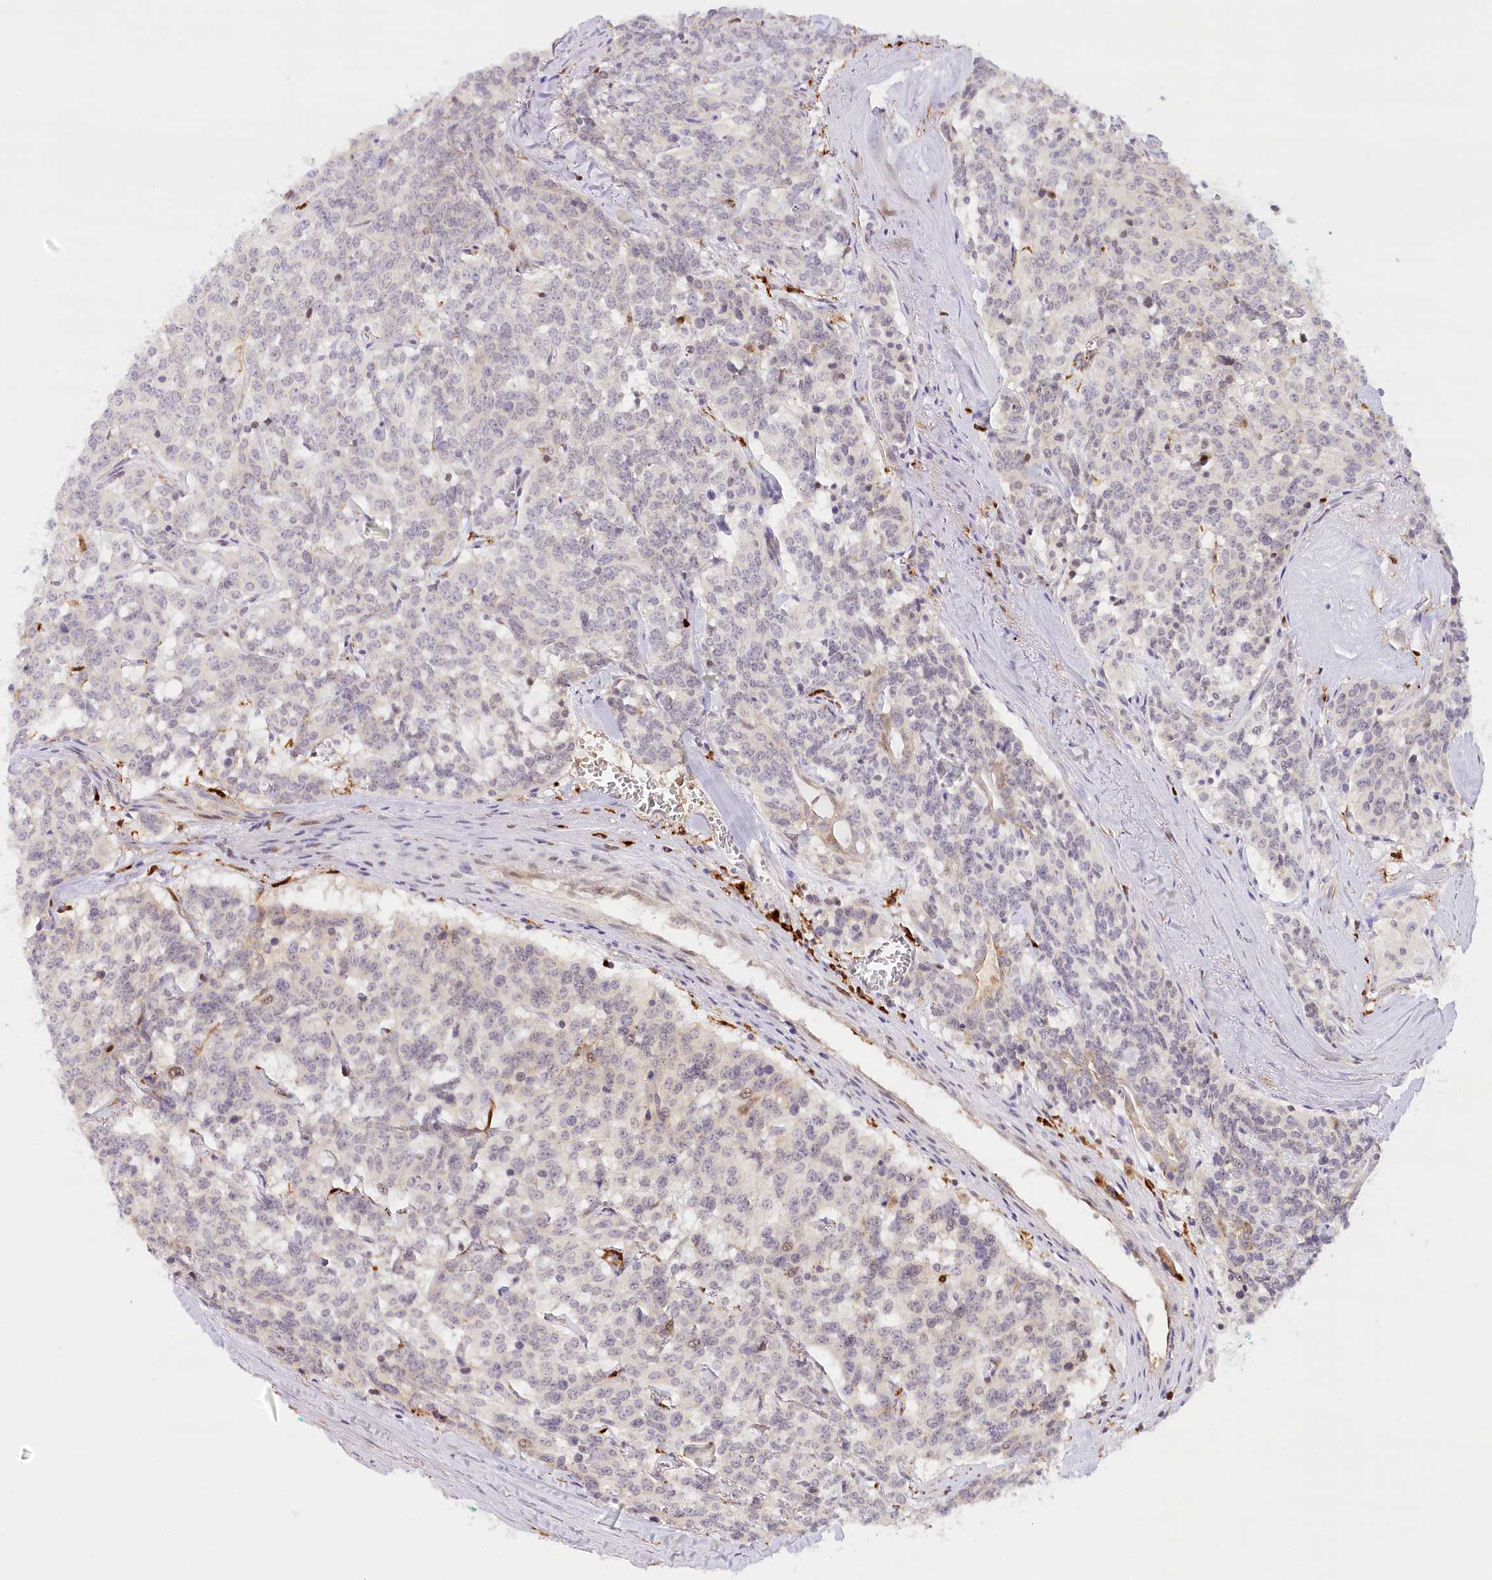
{"staining": {"intensity": "weak", "quantity": "<25%", "location": "cytoplasmic/membranous,nuclear"}, "tissue": "carcinoid", "cell_type": "Tumor cells", "image_type": "cancer", "snomed": [{"axis": "morphology", "description": "Carcinoid, malignant, NOS"}, {"axis": "topography", "description": "Lung"}], "caption": "Malignant carcinoid stained for a protein using immunohistochemistry (IHC) shows no positivity tumor cells.", "gene": "WDR36", "patient": {"sex": "female", "age": 46}}